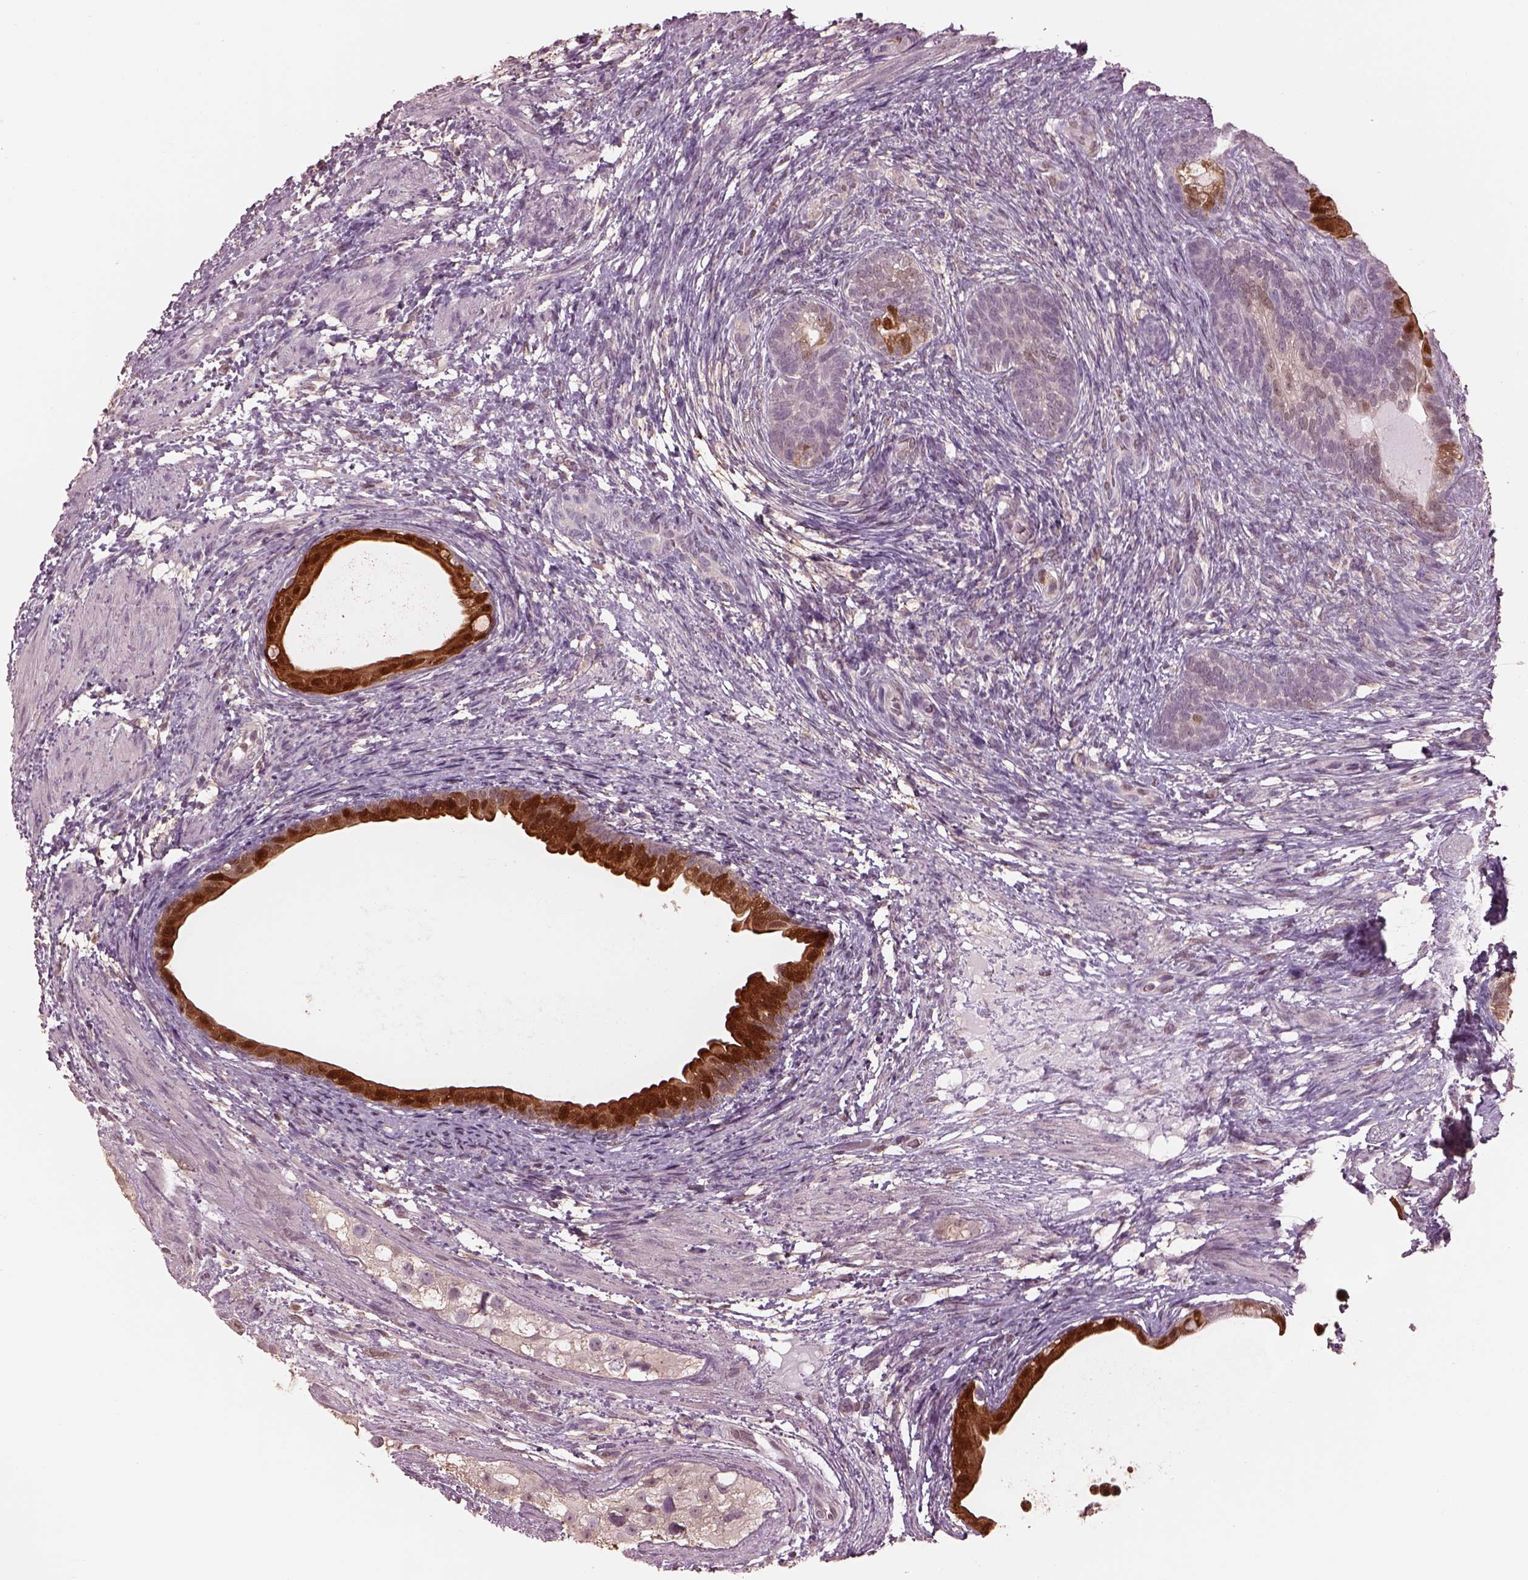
{"staining": {"intensity": "moderate", "quantity": "<25%", "location": "cytoplasmic/membranous,nuclear"}, "tissue": "testis cancer", "cell_type": "Tumor cells", "image_type": "cancer", "snomed": [{"axis": "morphology", "description": "Carcinoma, Embryonal, NOS"}, {"axis": "topography", "description": "Testis"}], "caption": "A low amount of moderate cytoplasmic/membranous and nuclear expression is present in about <25% of tumor cells in embryonal carcinoma (testis) tissue.", "gene": "SRI", "patient": {"sex": "male", "age": 24}}